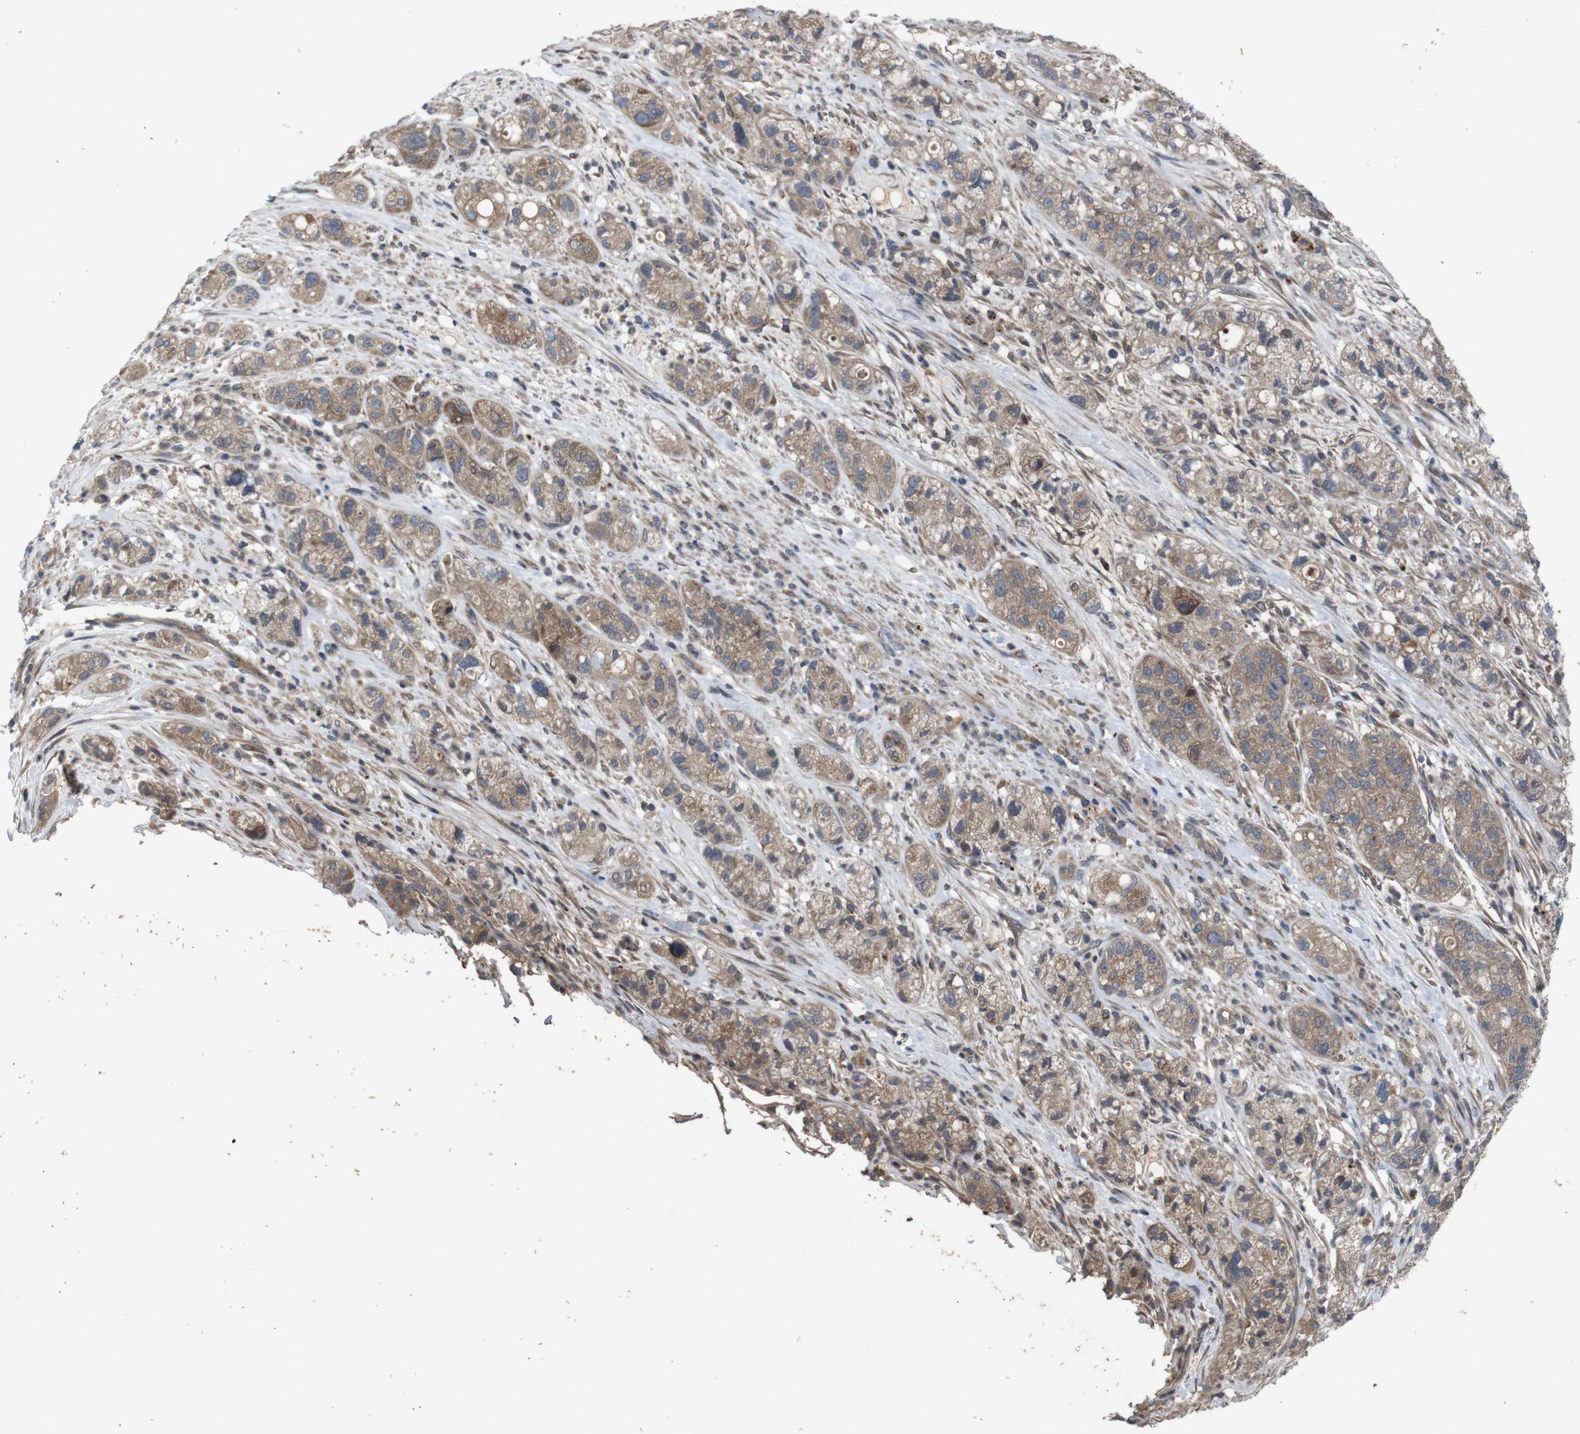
{"staining": {"intensity": "moderate", "quantity": ">75%", "location": "cytoplasmic/membranous"}, "tissue": "pancreatic cancer", "cell_type": "Tumor cells", "image_type": "cancer", "snomed": [{"axis": "morphology", "description": "Adenocarcinoma, NOS"}, {"axis": "topography", "description": "Pancreas"}], "caption": "Human pancreatic adenocarcinoma stained with a protein marker shows moderate staining in tumor cells.", "gene": "PTPN1", "patient": {"sex": "female", "age": 78}}